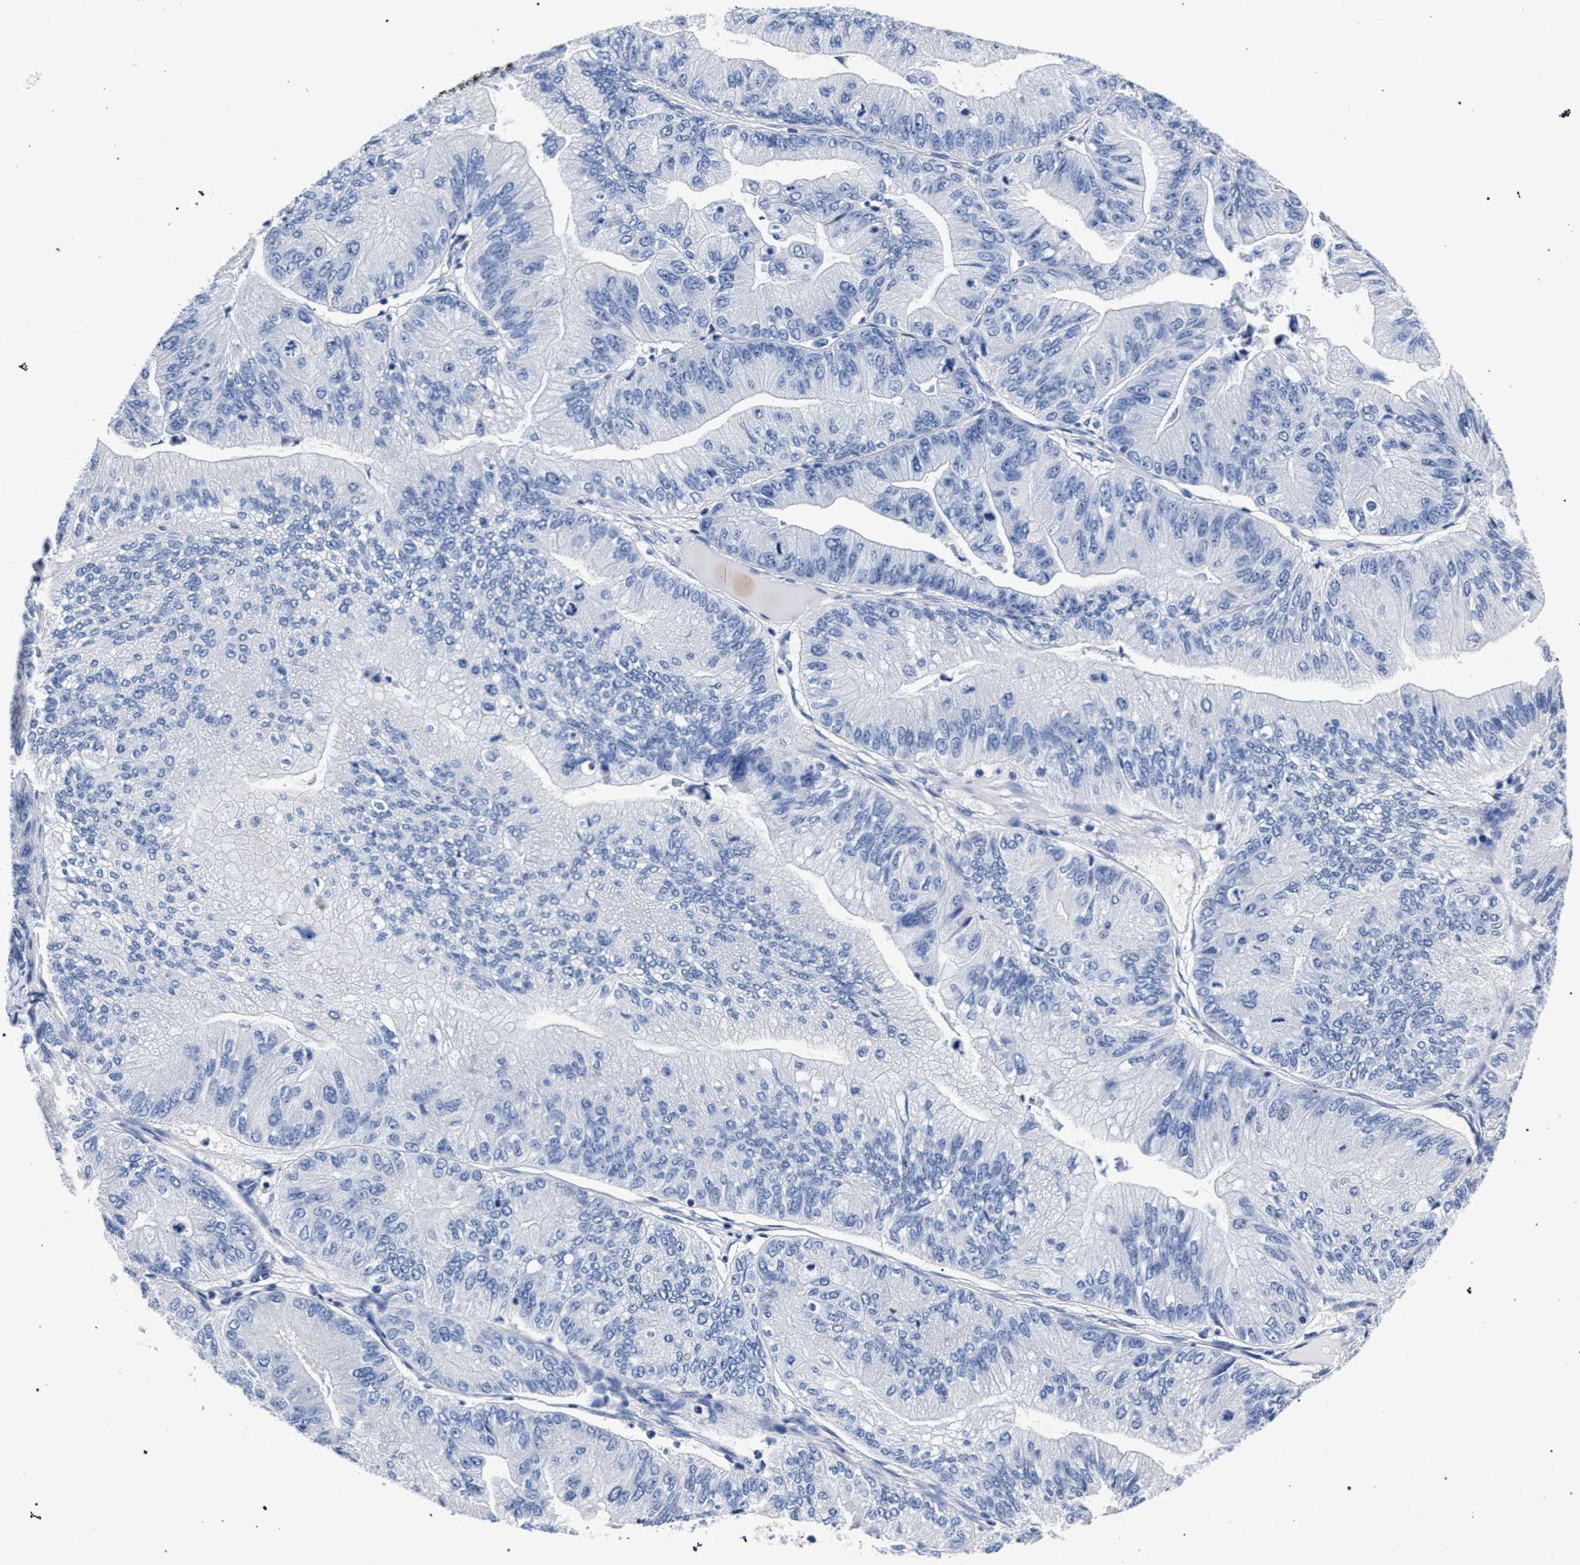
{"staining": {"intensity": "negative", "quantity": "none", "location": "none"}, "tissue": "ovarian cancer", "cell_type": "Tumor cells", "image_type": "cancer", "snomed": [{"axis": "morphology", "description": "Cystadenocarcinoma, mucinous, NOS"}, {"axis": "topography", "description": "Ovary"}], "caption": "Human ovarian cancer stained for a protein using immunohistochemistry (IHC) demonstrates no expression in tumor cells.", "gene": "AKAP4", "patient": {"sex": "female", "age": 61}}